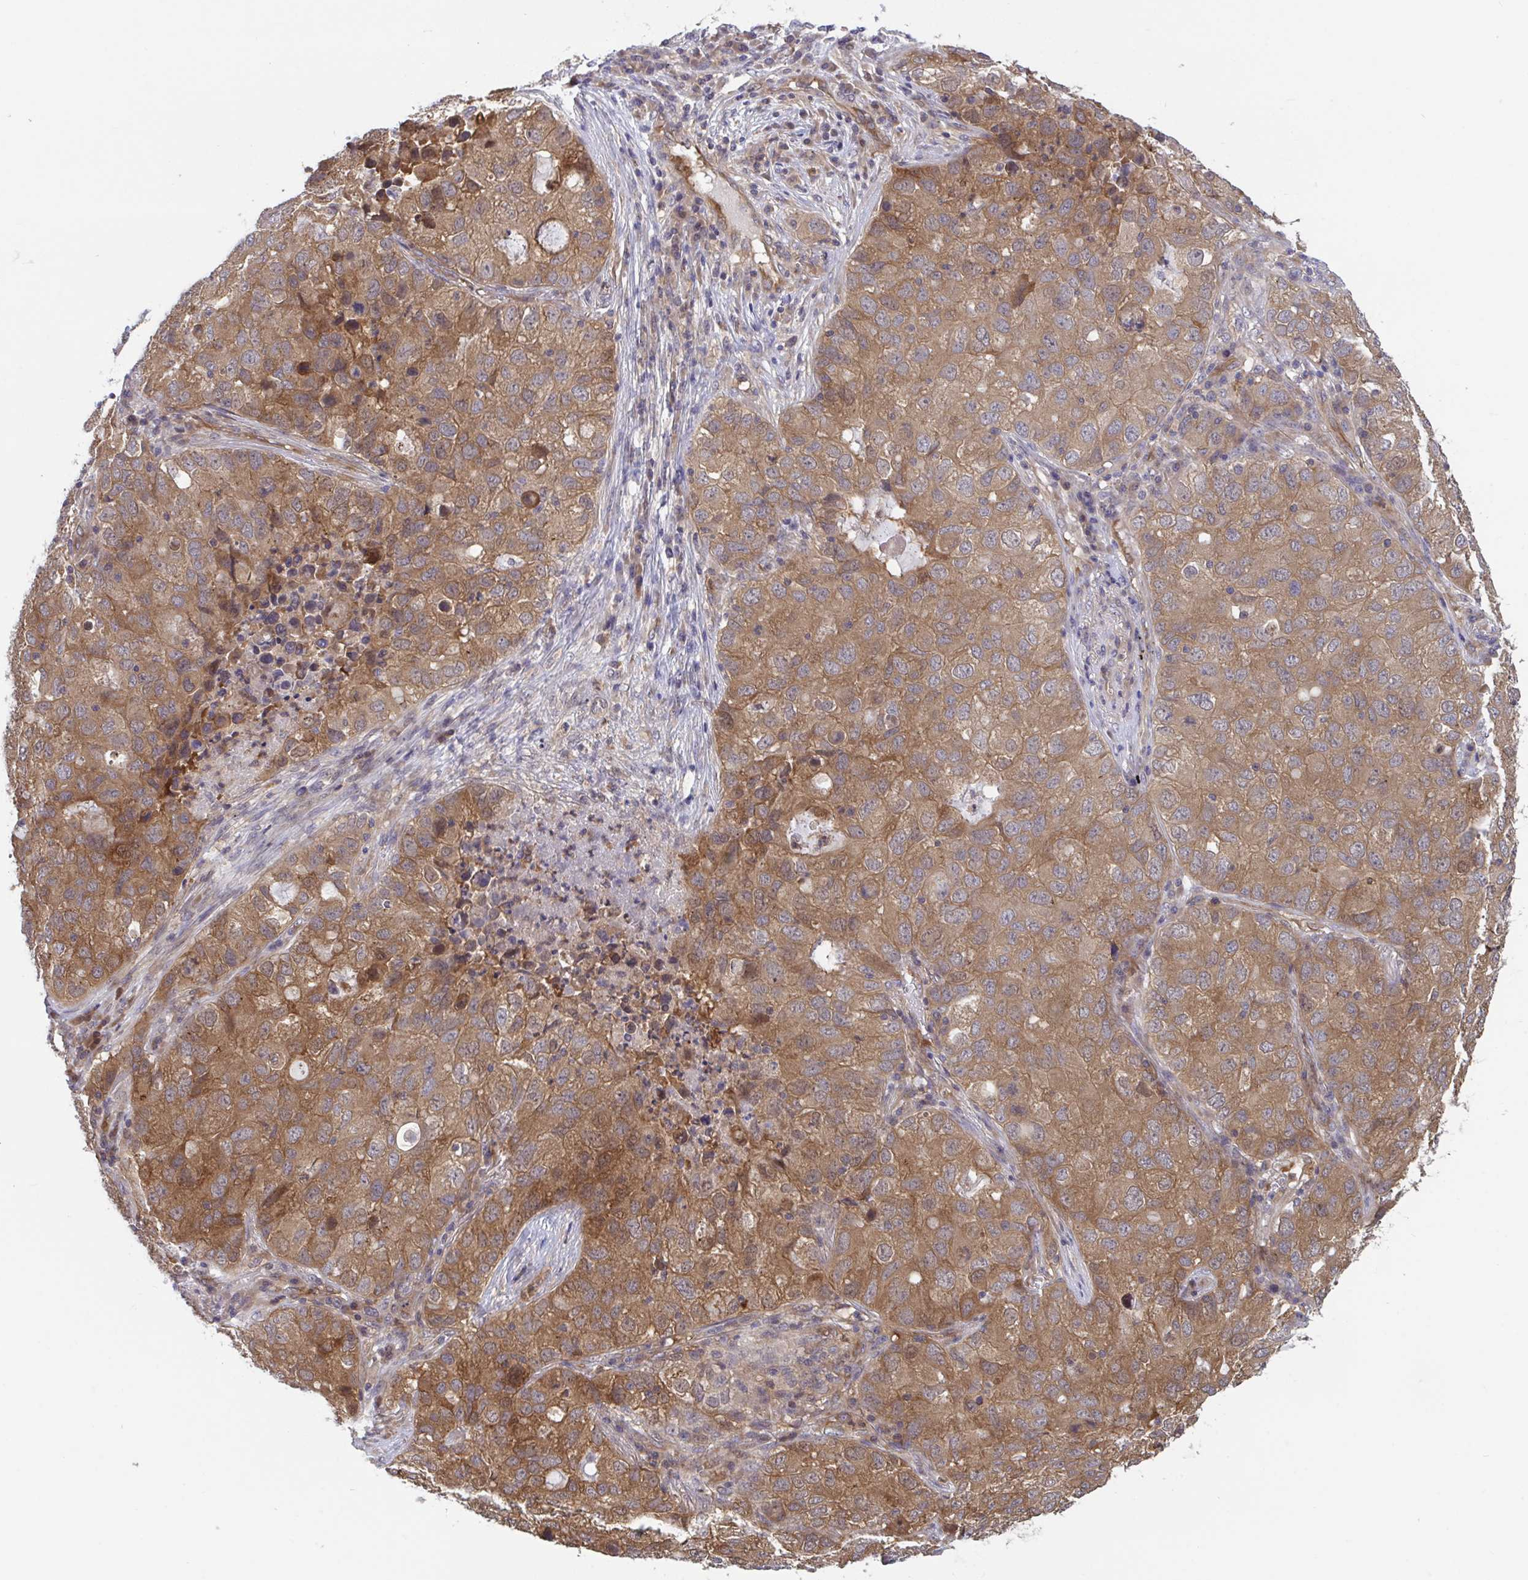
{"staining": {"intensity": "moderate", "quantity": ">75%", "location": "cytoplasmic/membranous"}, "tissue": "lung cancer", "cell_type": "Tumor cells", "image_type": "cancer", "snomed": [{"axis": "morphology", "description": "Normal morphology"}, {"axis": "morphology", "description": "Adenocarcinoma, NOS"}, {"axis": "topography", "description": "Lymph node"}, {"axis": "topography", "description": "Lung"}], "caption": "Human lung cancer stained for a protein (brown) shows moderate cytoplasmic/membranous positive staining in approximately >75% of tumor cells.", "gene": "LMNTD2", "patient": {"sex": "female", "age": 51}}